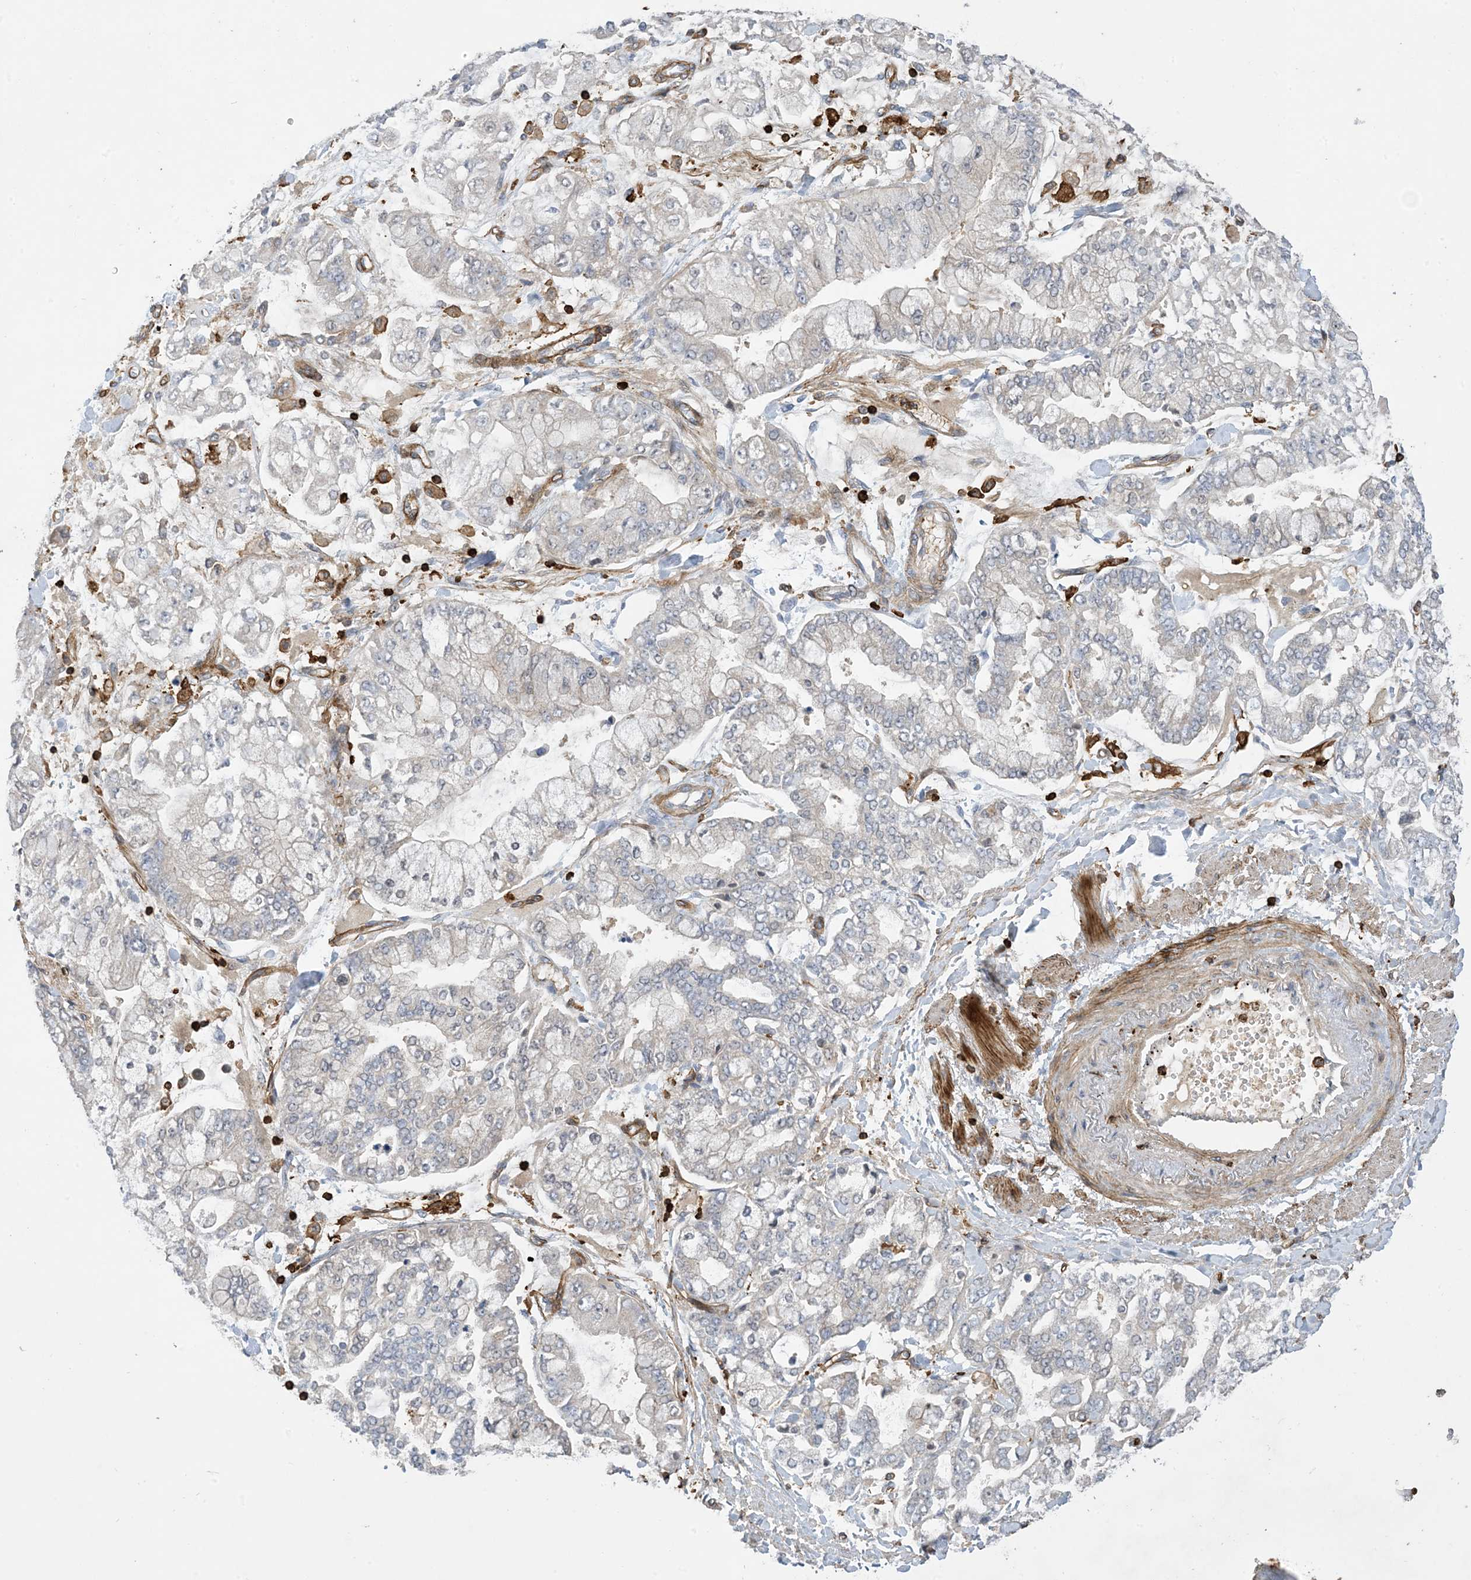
{"staining": {"intensity": "negative", "quantity": "none", "location": "none"}, "tissue": "stomach cancer", "cell_type": "Tumor cells", "image_type": "cancer", "snomed": [{"axis": "morphology", "description": "Normal tissue, NOS"}, {"axis": "morphology", "description": "Adenocarcinoma, NOS"}, {"axis": "topography", "description": "Stomach, upper"}, {"axis": "topography", "description": "Stomach"}], "caption": "DAB immunohistochemical staining of human stomach adenocarcinoma demonstrates no significant staining in tumor cells.", "gene": "AK9", "patient": {"sex": "male", "age": 76}}